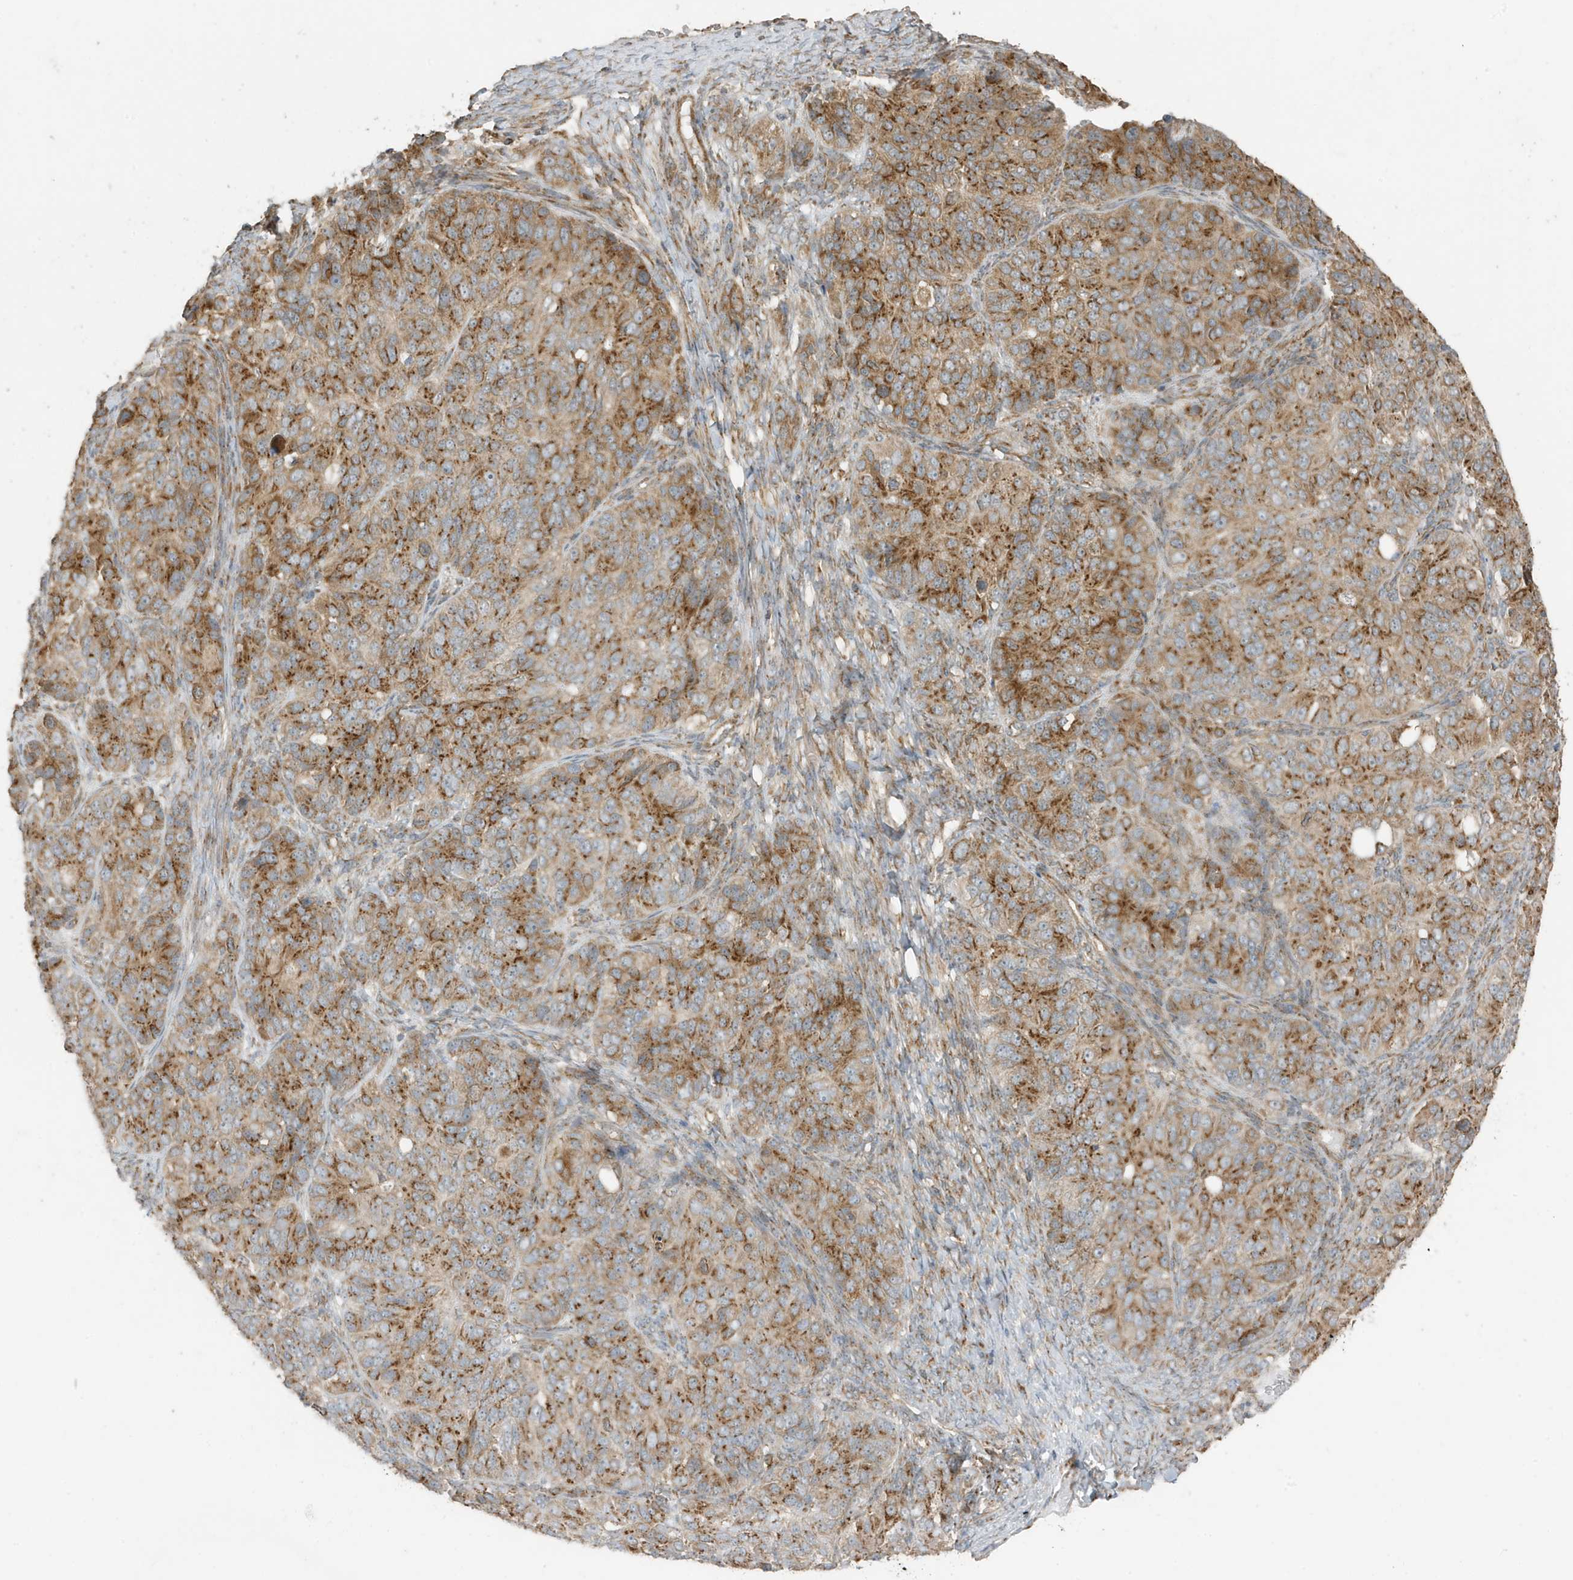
{"staining": {"intensity": "moderate", "quantity": ">75%", "location": "cytoplasmic/membranous"}, "tissue": "ovarian cancer", "cell_type": "Tumor cells", "image_type": "cancer", "snomed": [{"axis": "morphology", "description": "Carcinoma, endometroid"}, {"axis": "topography", "description": "Ovary"}], "caption": "Ovarian endometroid carcinoma stained with DAB immunohistochemistry demonstrates medium levels of moderate cytoplasmic/membranous staining in about >75% of tumor cells. The protein of interest is stained brown, and the nuclei are stained in blue (DAB (3,3'-diaminobenzidine) IHC with brightfield microscopy, high magnification).", "gene": "GOLGA4", "patient": {"sex": "female", "age": 51}}